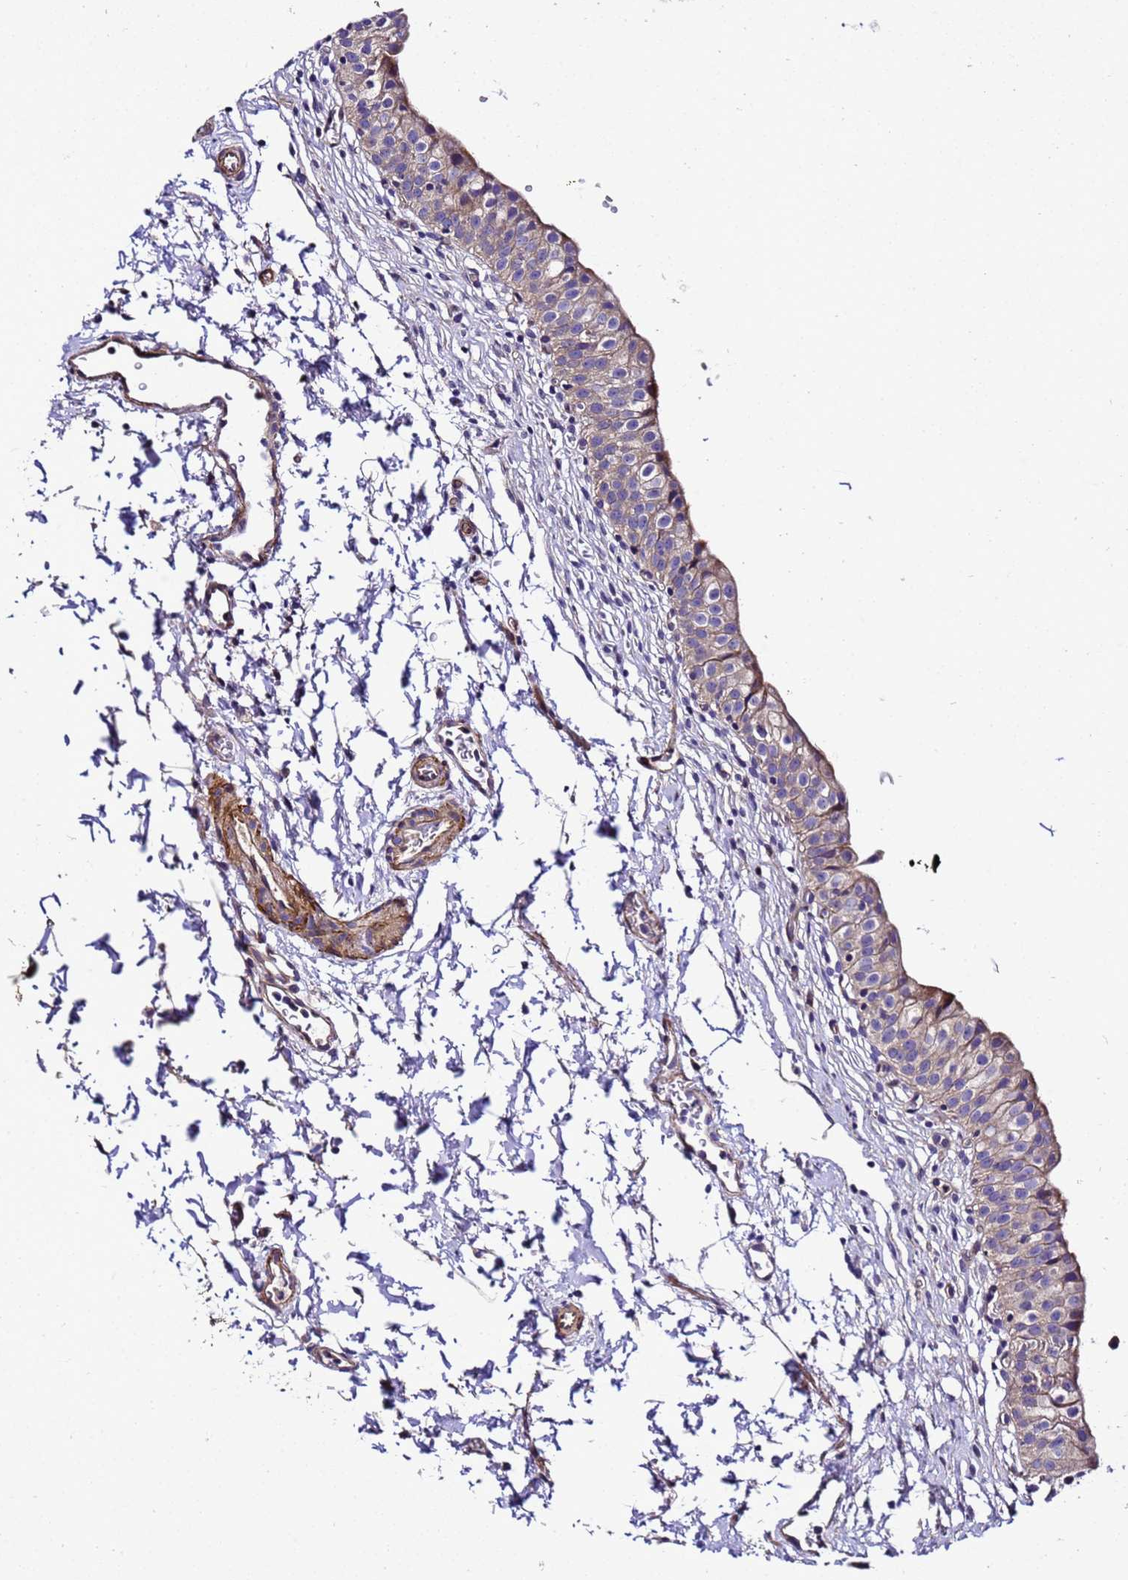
{"staining": {"intensity": "moderate", "quantity": "25%-75%", "location": "cytoplasmic/membranous"}, "tissue": "urinary bladder", "cell_type": "Urothelial cells", "image_type": "normal", "snomed": [{"axis": "morphology", "description": "Normal tissue, NOS"}, {"axis": "topography", "description": "Urinary bladder"}, {"axis": "topography", "description": "Peripheral nerve tissue"}], "caption": "Moderate cytoplasmic/membranous protein positivity is present in approximately 25%-75% of urothelial cells in urinary bladder. Ihc stains the protein of interest in brown and the nuclei are stained blue.", "gene": "ZNF417", "patient": {"sex": "male", "age": 55}}